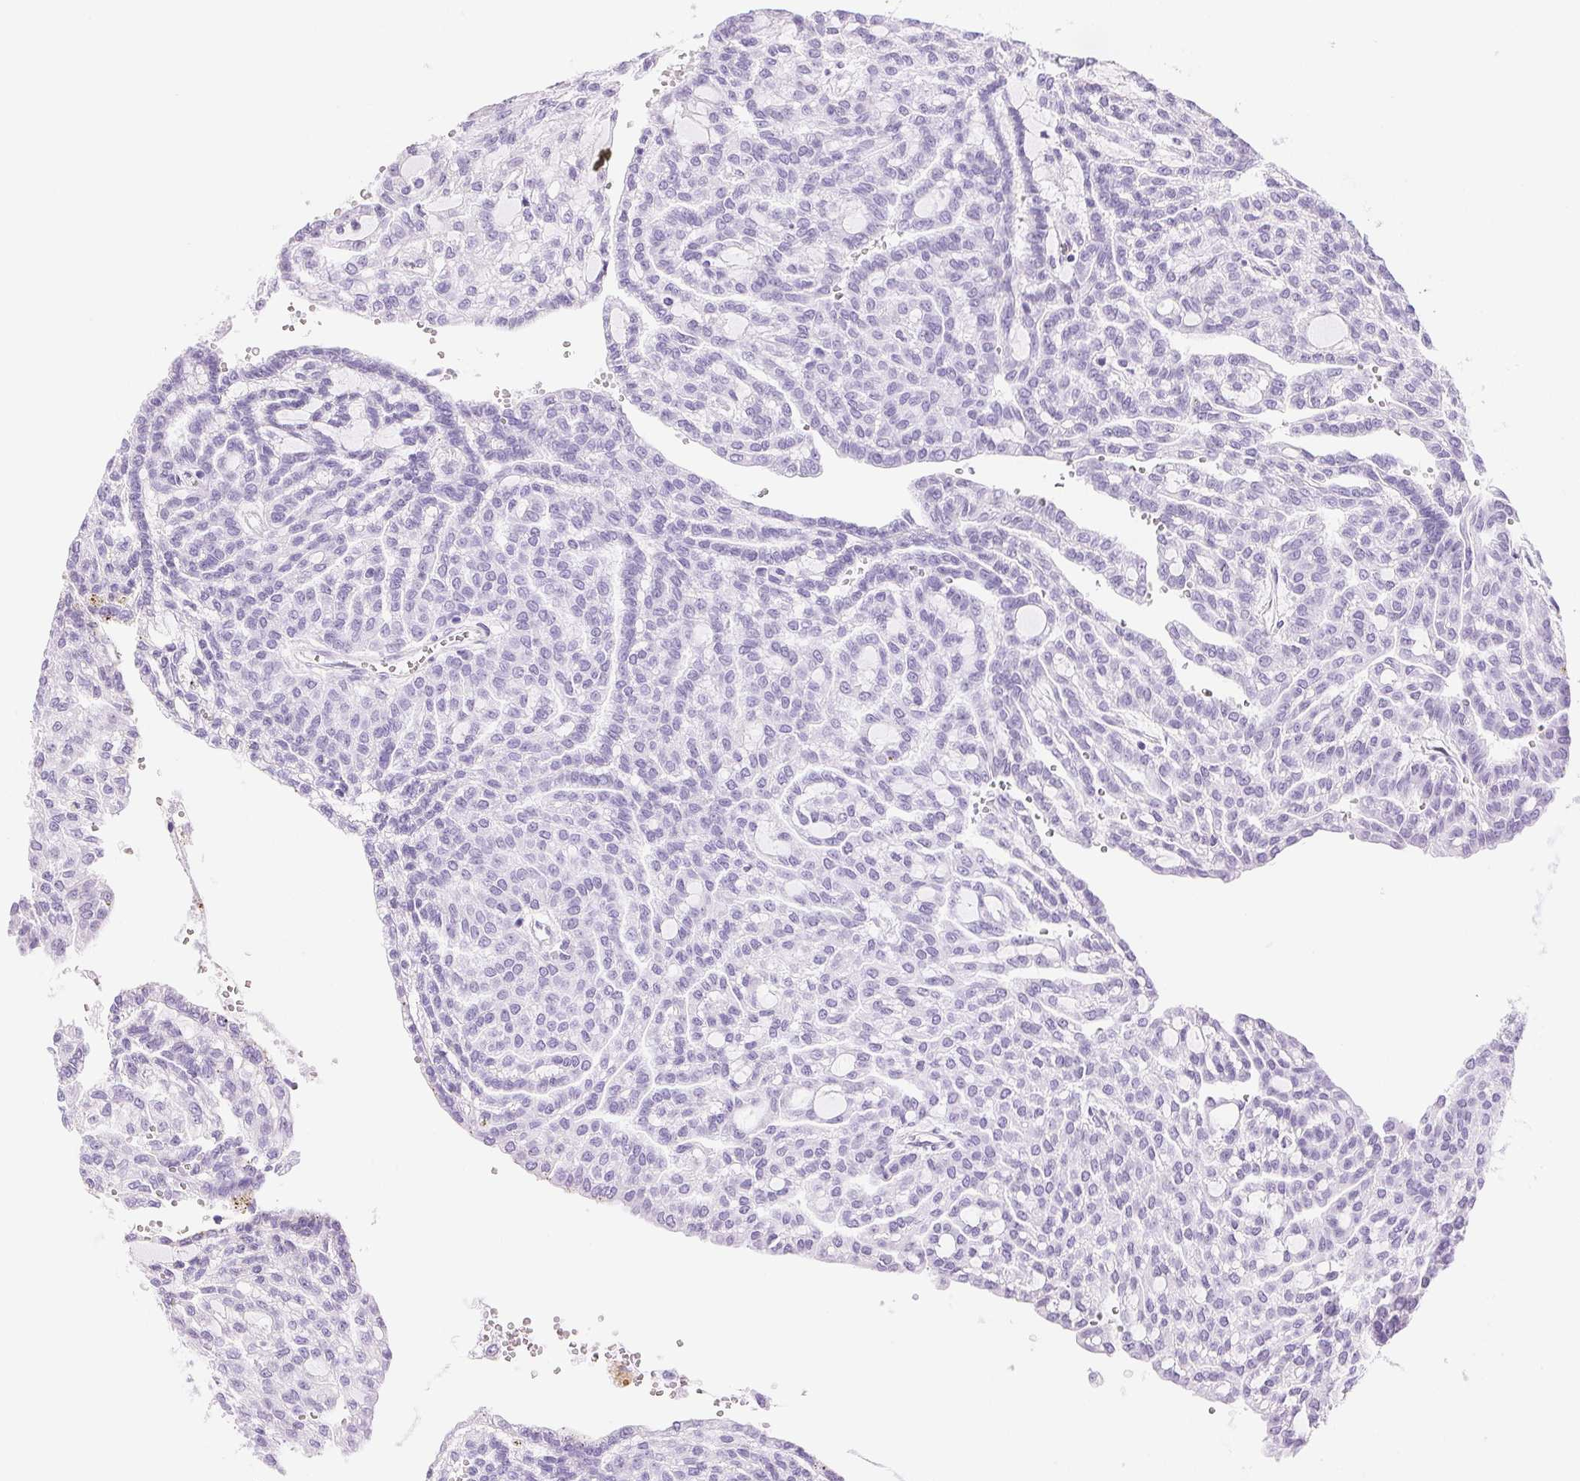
{"staining": {"intensity": "negative", "quantity": "none", "location": "none"}, "tissue": "renal cancer", "cell_type": "Tumor cells", "image_type": "cancer", "snomed": [{"axis": "morphology", "description": "Adenocarcinoma, NOS"}, {"axis": "topography", "description": "Kidney"}], "caption": "Tumor cells show no significant protein positivity in renal cancer.", "gene": "TEKT1", "patient": {"sex": "male", "age": 63}}